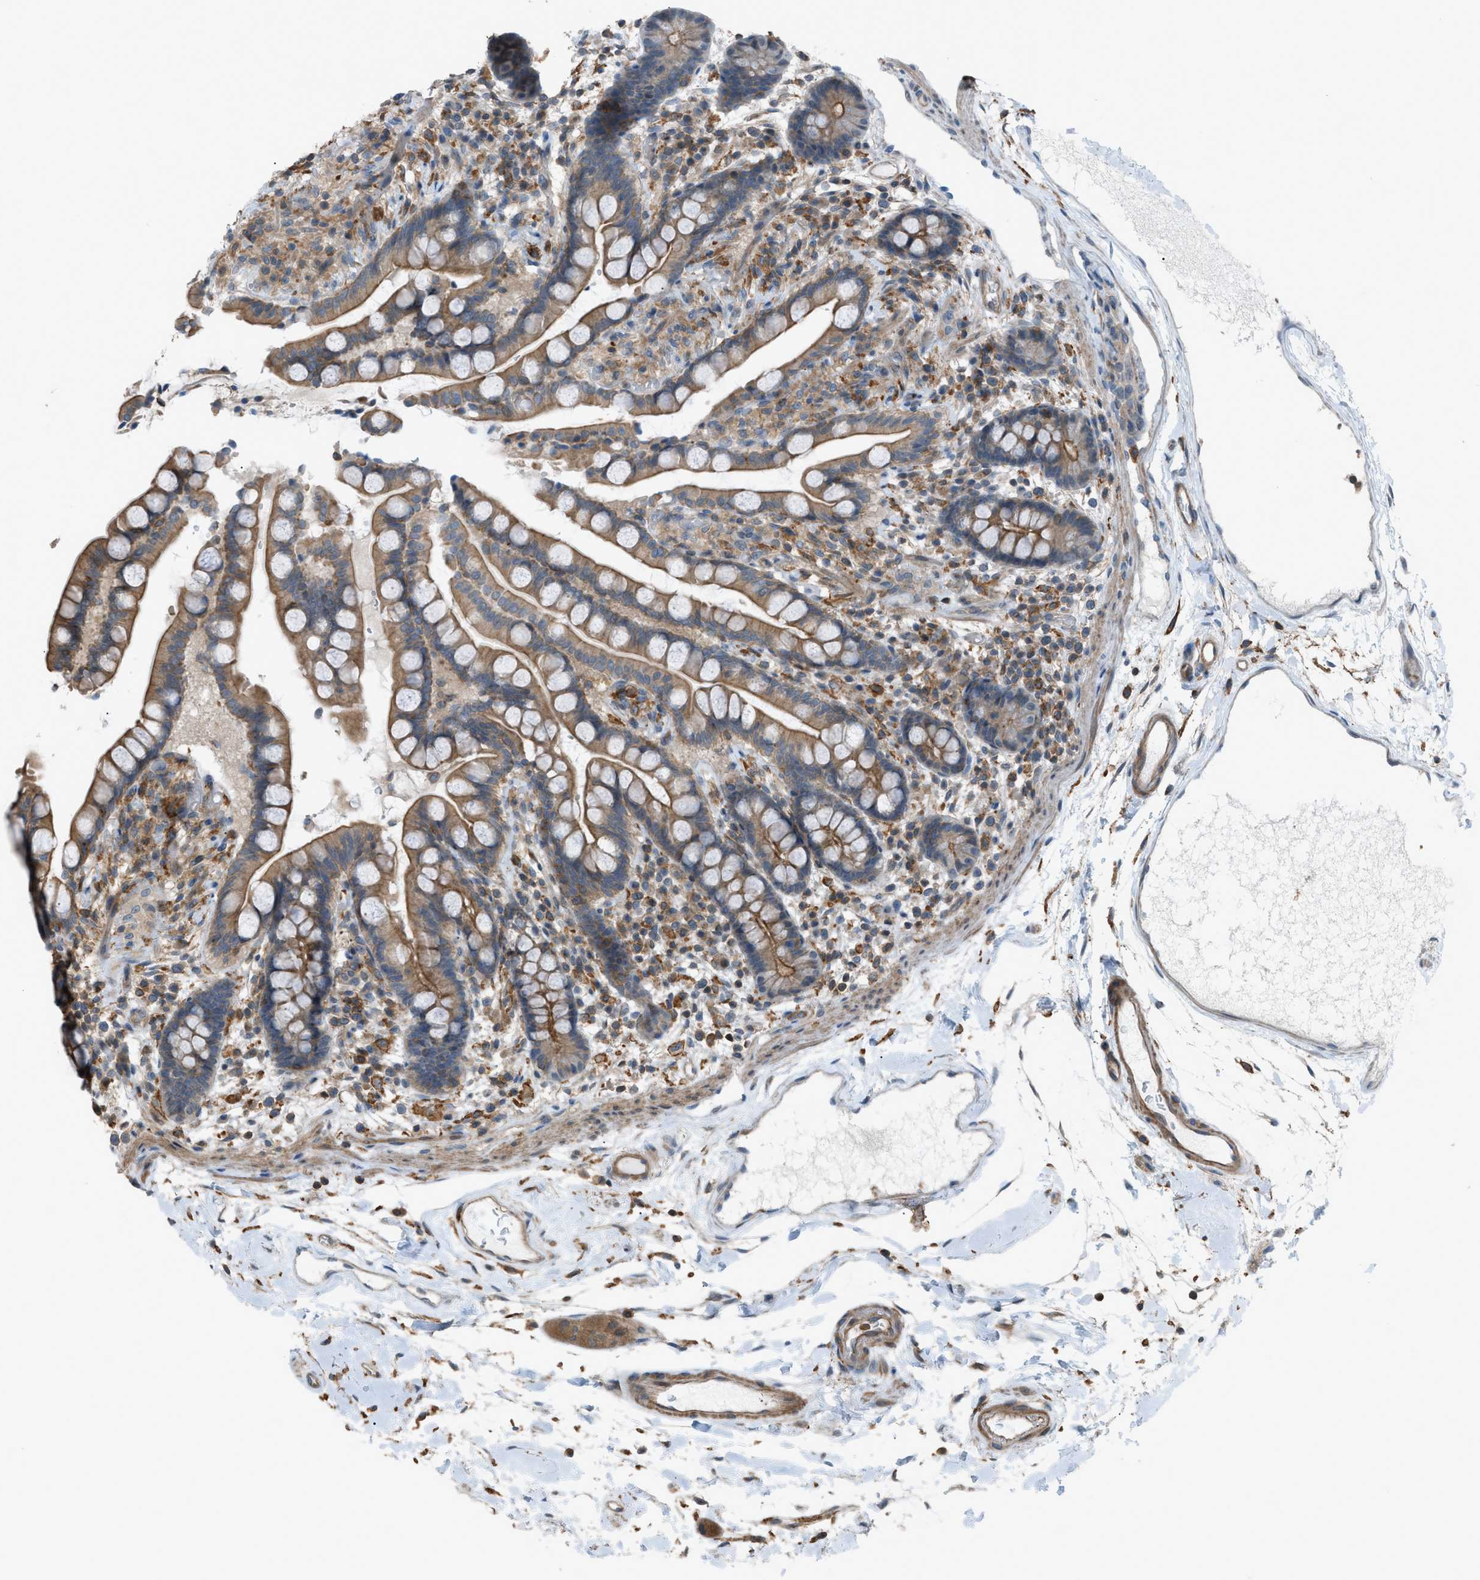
{"staining": {"intensity": "moderate", "quantity": ">75%", "location": "cytoplasmic/membranous"}, "tissue": "colon", "cell_type": "Endothelial cells", "image_type": "normal", "snomed": [{"axis": "morphology", "description": "Normal tissue, NOS"}, {"axis": "topography", "description": "Colon"}], "caption": "Moderate cytoplasmic/membranous staining is identified in approximately >75% of endothelial cells in unremarkable colon.", "gene": "DYRK1A", "patient": {"sex": "male", "age": 73}}